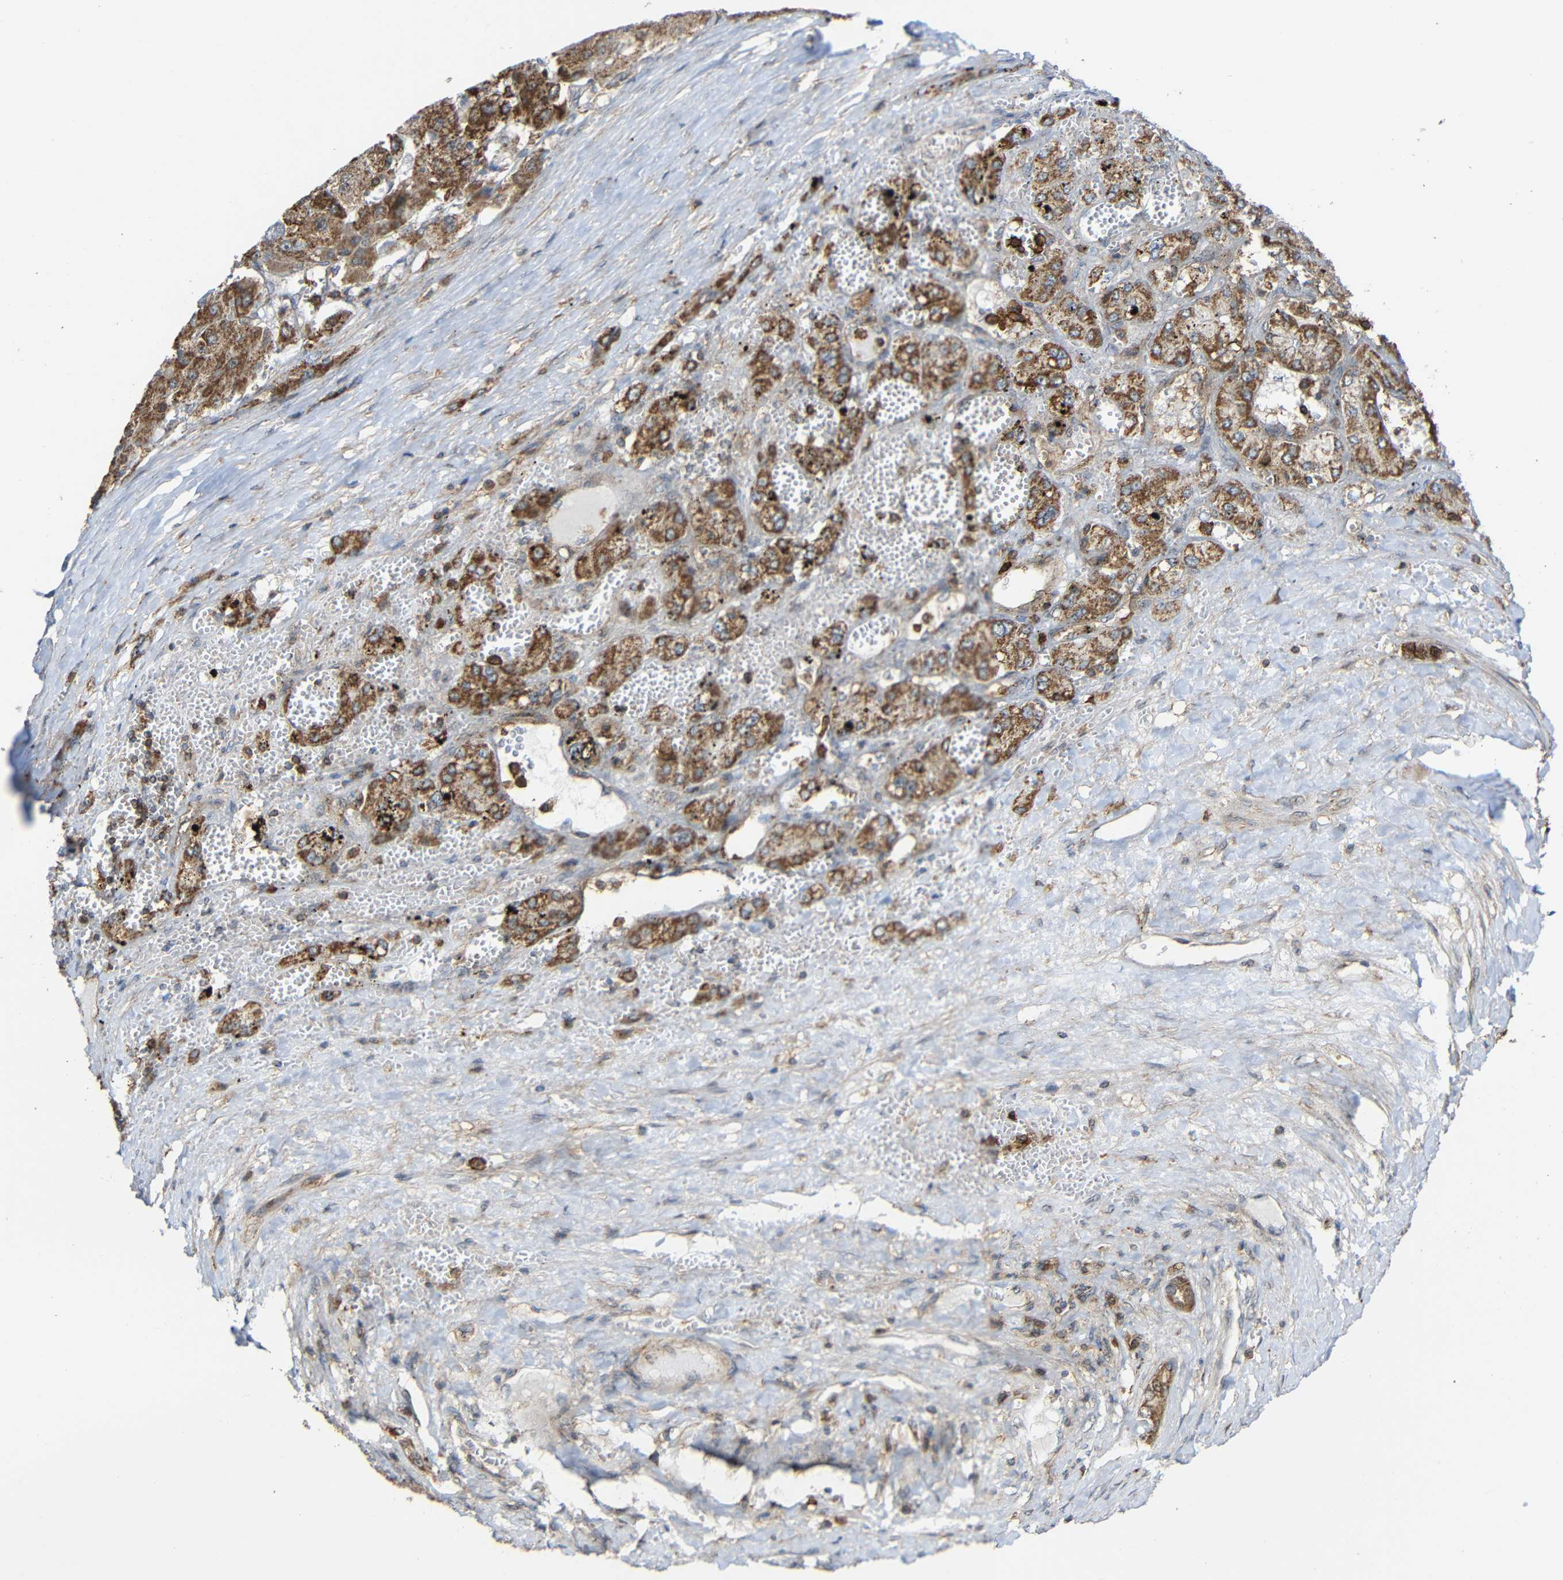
{"staining": {"intensity": "moderate", "quantity": ">75%", "location": "cytoplasmic/membranous"}, "tissue": "liver cancer", "cell_type": "Tumor cells", "image_type": "cancer", "snomed": [{"axis": "morphology", "description": "Carcinoma, Hepatocellular, NOS"}, {"axis": "topography", "description": "Liver"}], "caption": "Immunohistochemistry (IHC) of liver hepatocellular carcinoma reveals medium levels of moderate cytoplasmic/membranous expression in approximately >75% of tumor cells.", "gene": "C1GALT1", "patient": {"sex": "female", "age": 73}}